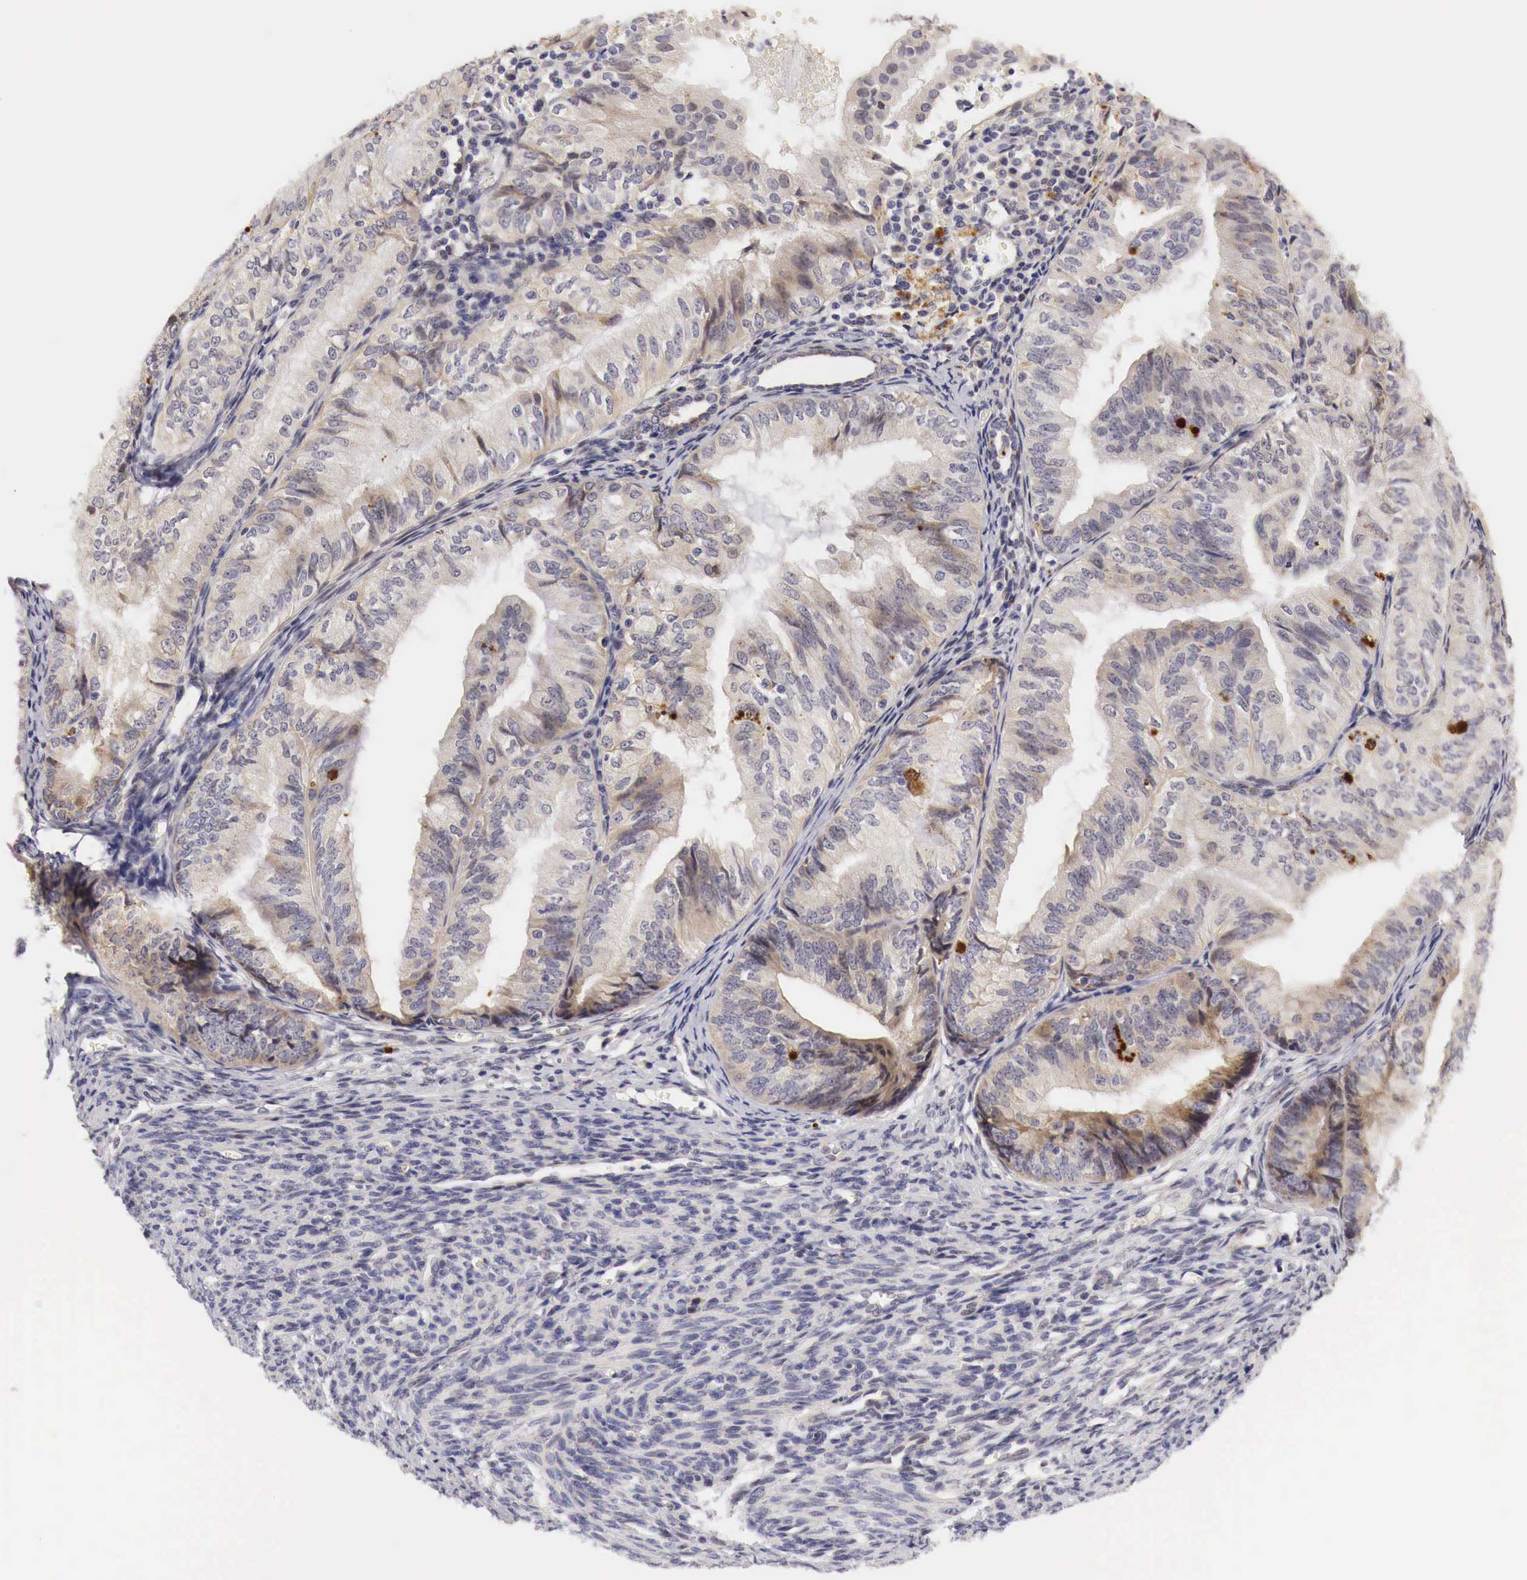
{"staining": {"intensity": "negative", "quantity": "none", "location": "none"}, "tissue": "endometrial cancer", "cell_type": "Tumor cells", "image_type": "cancer", "snomed": [{"axis": "morphology", "description": "Adenocarcinoma, NOS"}, {"axis": "topography", "description": "Endometrium"}], "caption": "Human endometrial cancer stained for a protein using immunohistochemistry demonstrates no positivity in tumor cells.", "gene": "CASP3", "patient": {"sex": "female", "age": 66}}